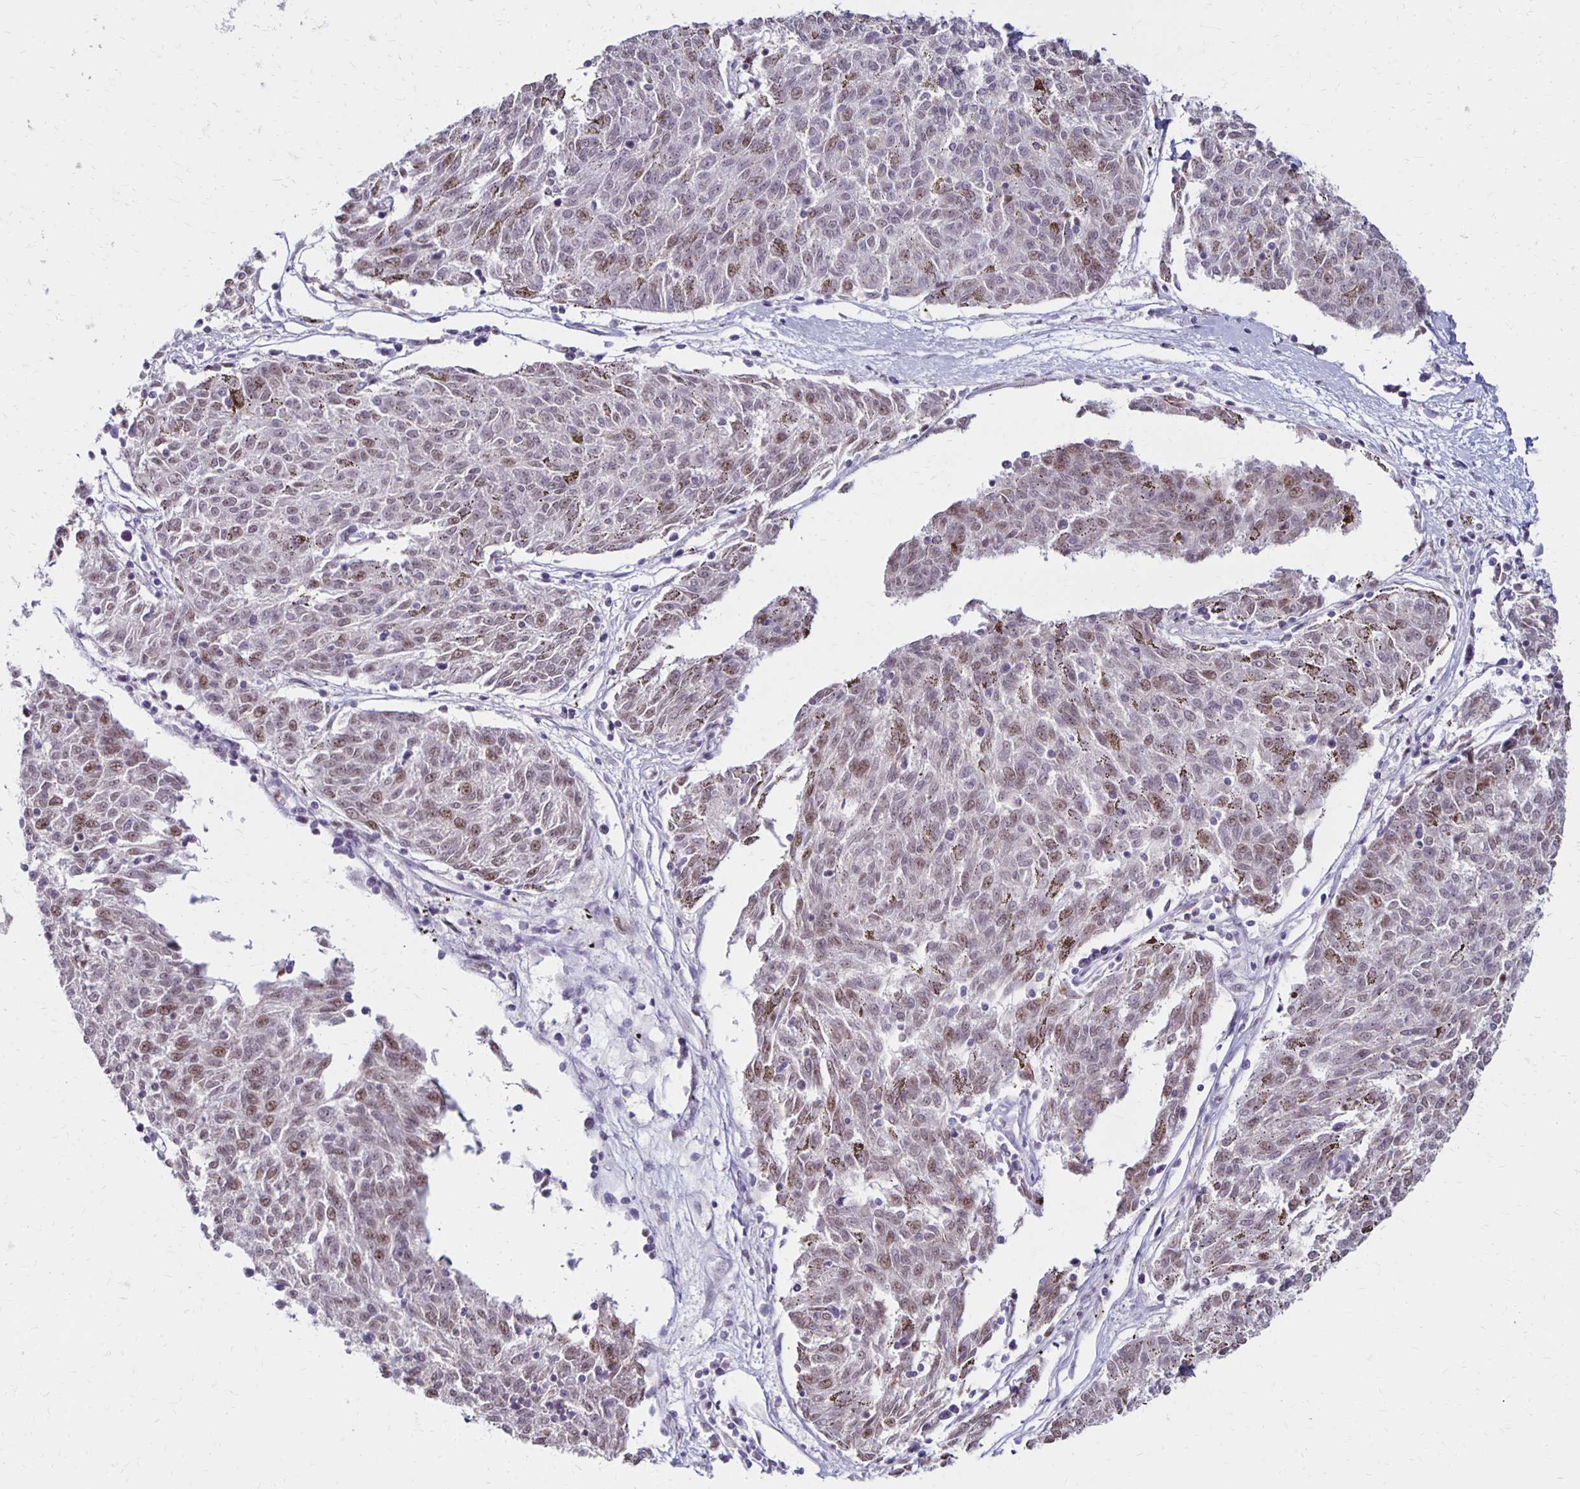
{"staining": {"intensity": "weak", "quantity": "<25%", "location": "nuclear"}, "tissue": "melanoma", "cell_type": "Tumor cells", "image_type": "cancer", "snomed": [{"axis": "morphology", "description": "Malignant melanoma, NOS"}, {"axis": "topography", "description": "Skin"}], "caption": "Human malignant melanoma stained for a protein using immunohistochemistry (IHC) shows no staining in tumor cells.", "gene": "DAGLA", "patient": {"sex": "female", "age": 72}}